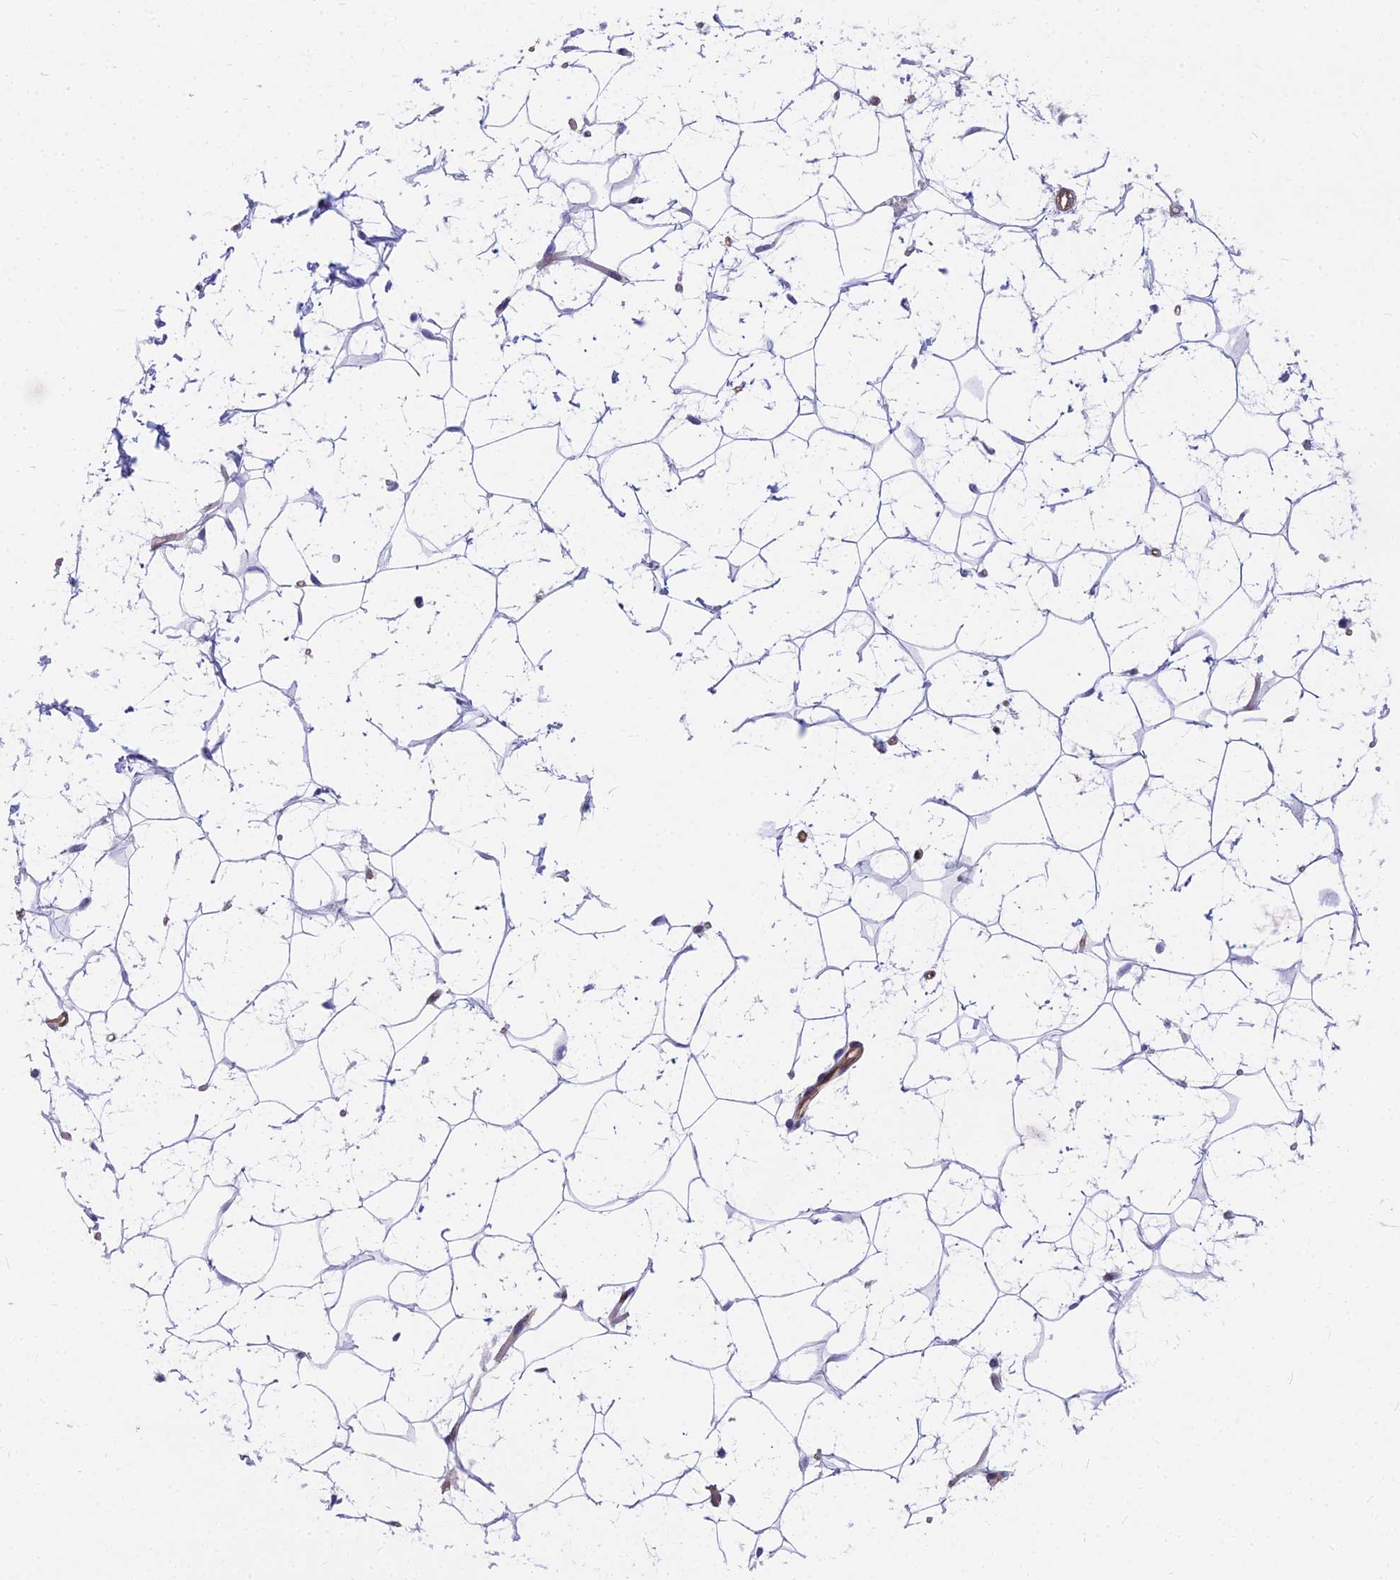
{"staining": {"intensity": "weak", "quantity": ">75%", "location": "cytoplasmic/membranous"}, "tissue": "adipose tissue", "cell_type": "Adipocytes", "image_type": "normal", "snomed": [{"axis": "morphology", "description": "Normal tissue, NOS"}, {"axis": "topography", "description": "Breast"}], "caption": "Weak cytoplasmic/membranous staining is present in about >75% of adipocytes in benign adipose tissue. Immunohistochemistry stains the protein of interest in brown and the nuclei are stained blue.", "gene": "HLA", "patient": {"sex": "female", "age": 26}}